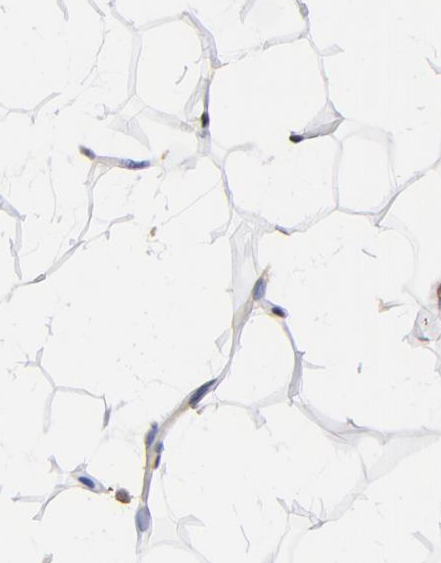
{"staining": {"intensity": "moderate", "quantity": ">75%", "location": "nuclear"}, "tissue": "adipose tissue", "cell_type": "Adipocytes", "image_type": "normal", "snomed": [{"axis": "morphology", "description": "Normal tissue, NOS"}, {"axis": "morphology", "description": "Fibrosis, NOS"}, {"axis": "topography", "description": "Breast"}], "caption": "Adipose tissue stained with DAB (3,3'-diaminobenzidine) immunohistochemistry exhibits medium levels of moderate nuclear staining in approximately >75% of adipocytes. Immunohistochemistry (ihc) stains the protein of interest in brown and the nuclei are stained blue.", "gene": "BRPF1", "patient": {"sex": "female", "age": 24}}